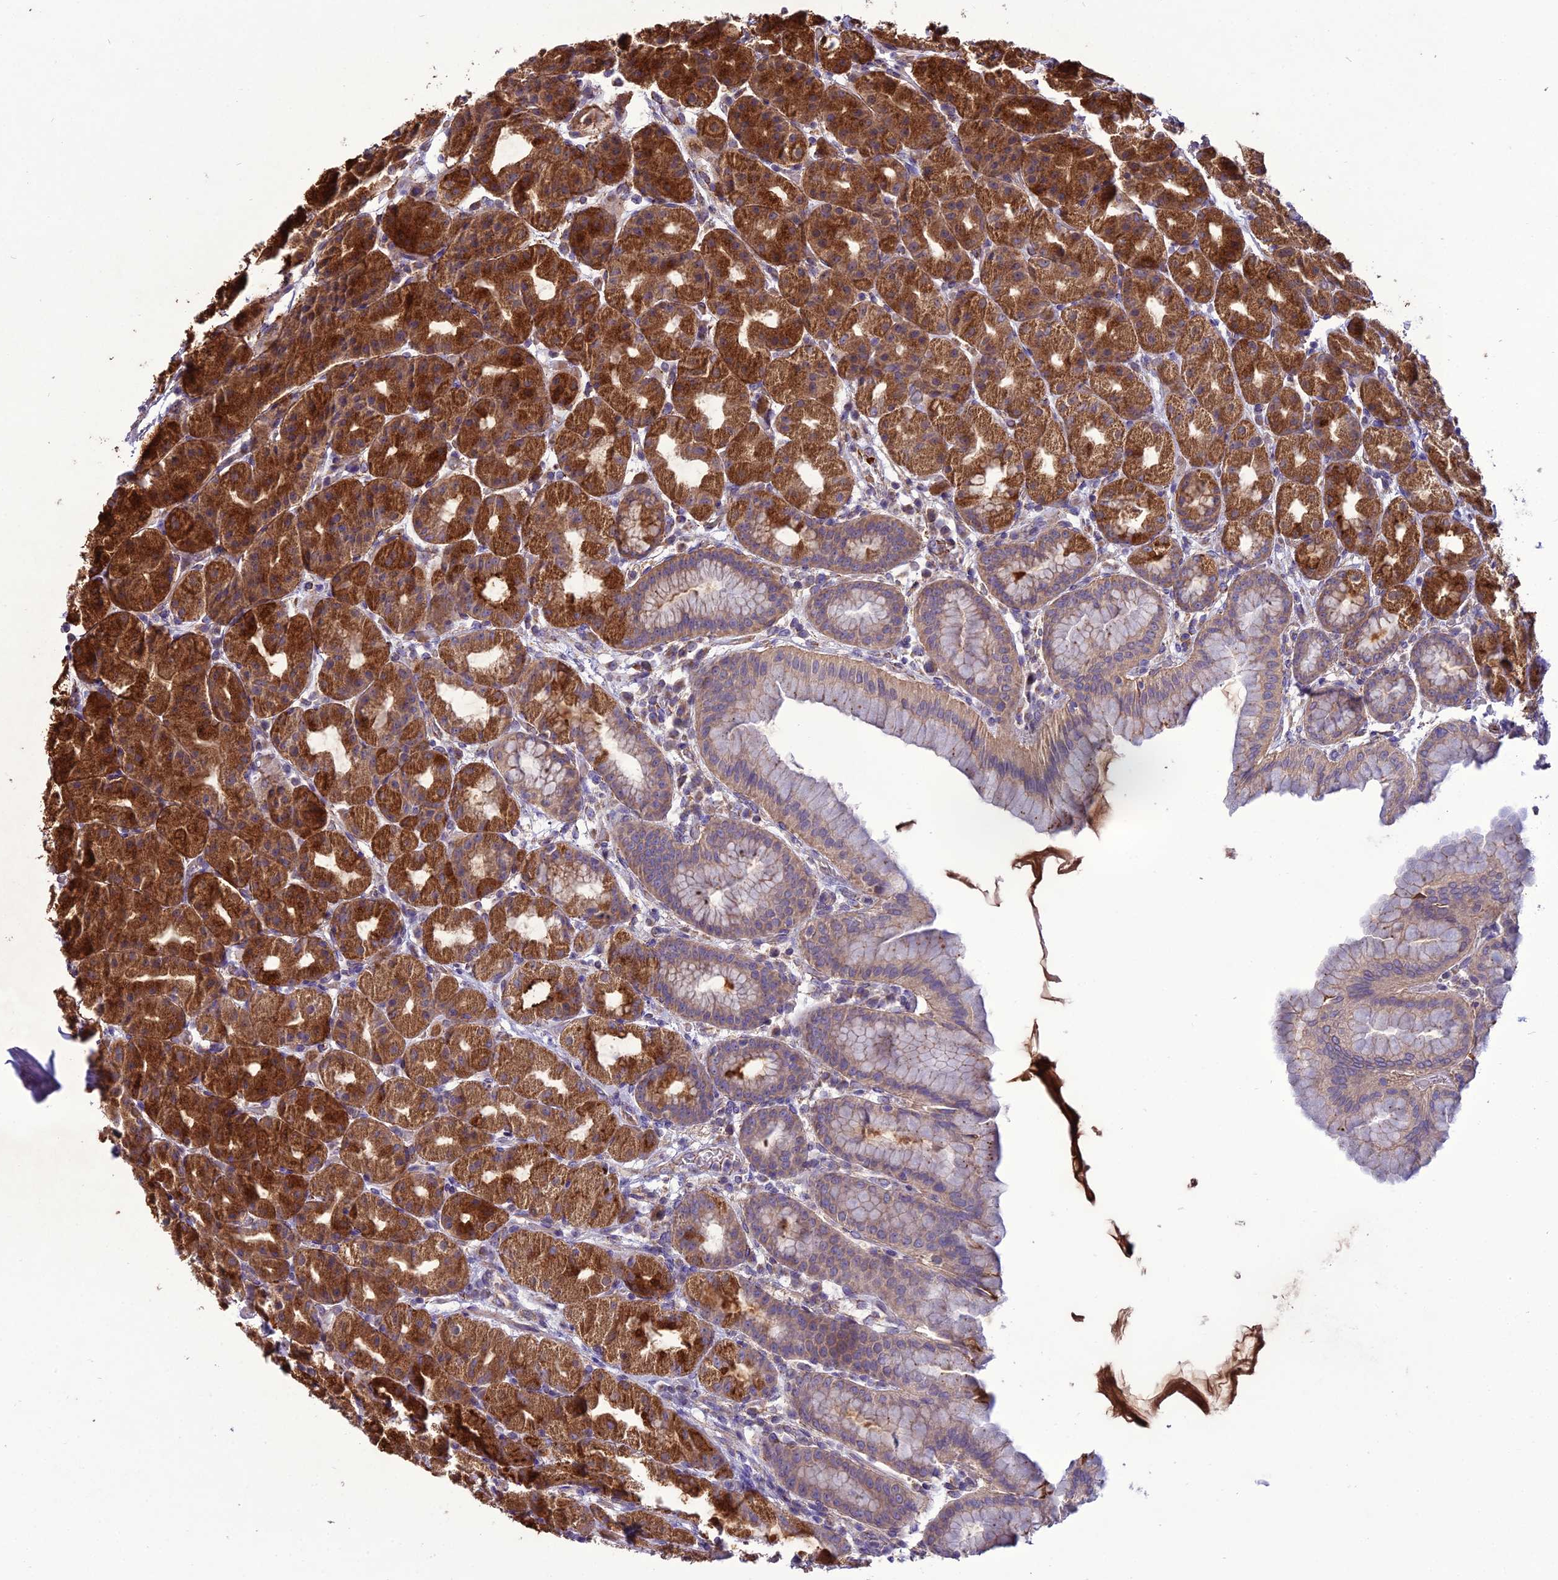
{"staining": {"intensity": "strong", "quantity": ">75%", "location": "cytoplasmic/membranous"}, "tissue": "stomach", "cell_type": "Glandular cells", "image_type": "normal", "snomed": [{"axis": "morphology", "description": "Normal tissue, NOS"}, {"axis": "topography", "description": "Stomach, upper"}], "caption": "Immunohistochemistry (IHC) photomicrograph of benign stomach stained for a protein (brown), which displays high levels of strong cytoplasmic/membranous positivity in about >75% of glandular cells.", "gene": "ENSG00000260272", "patient": {"sex": "male", "age": 68}}